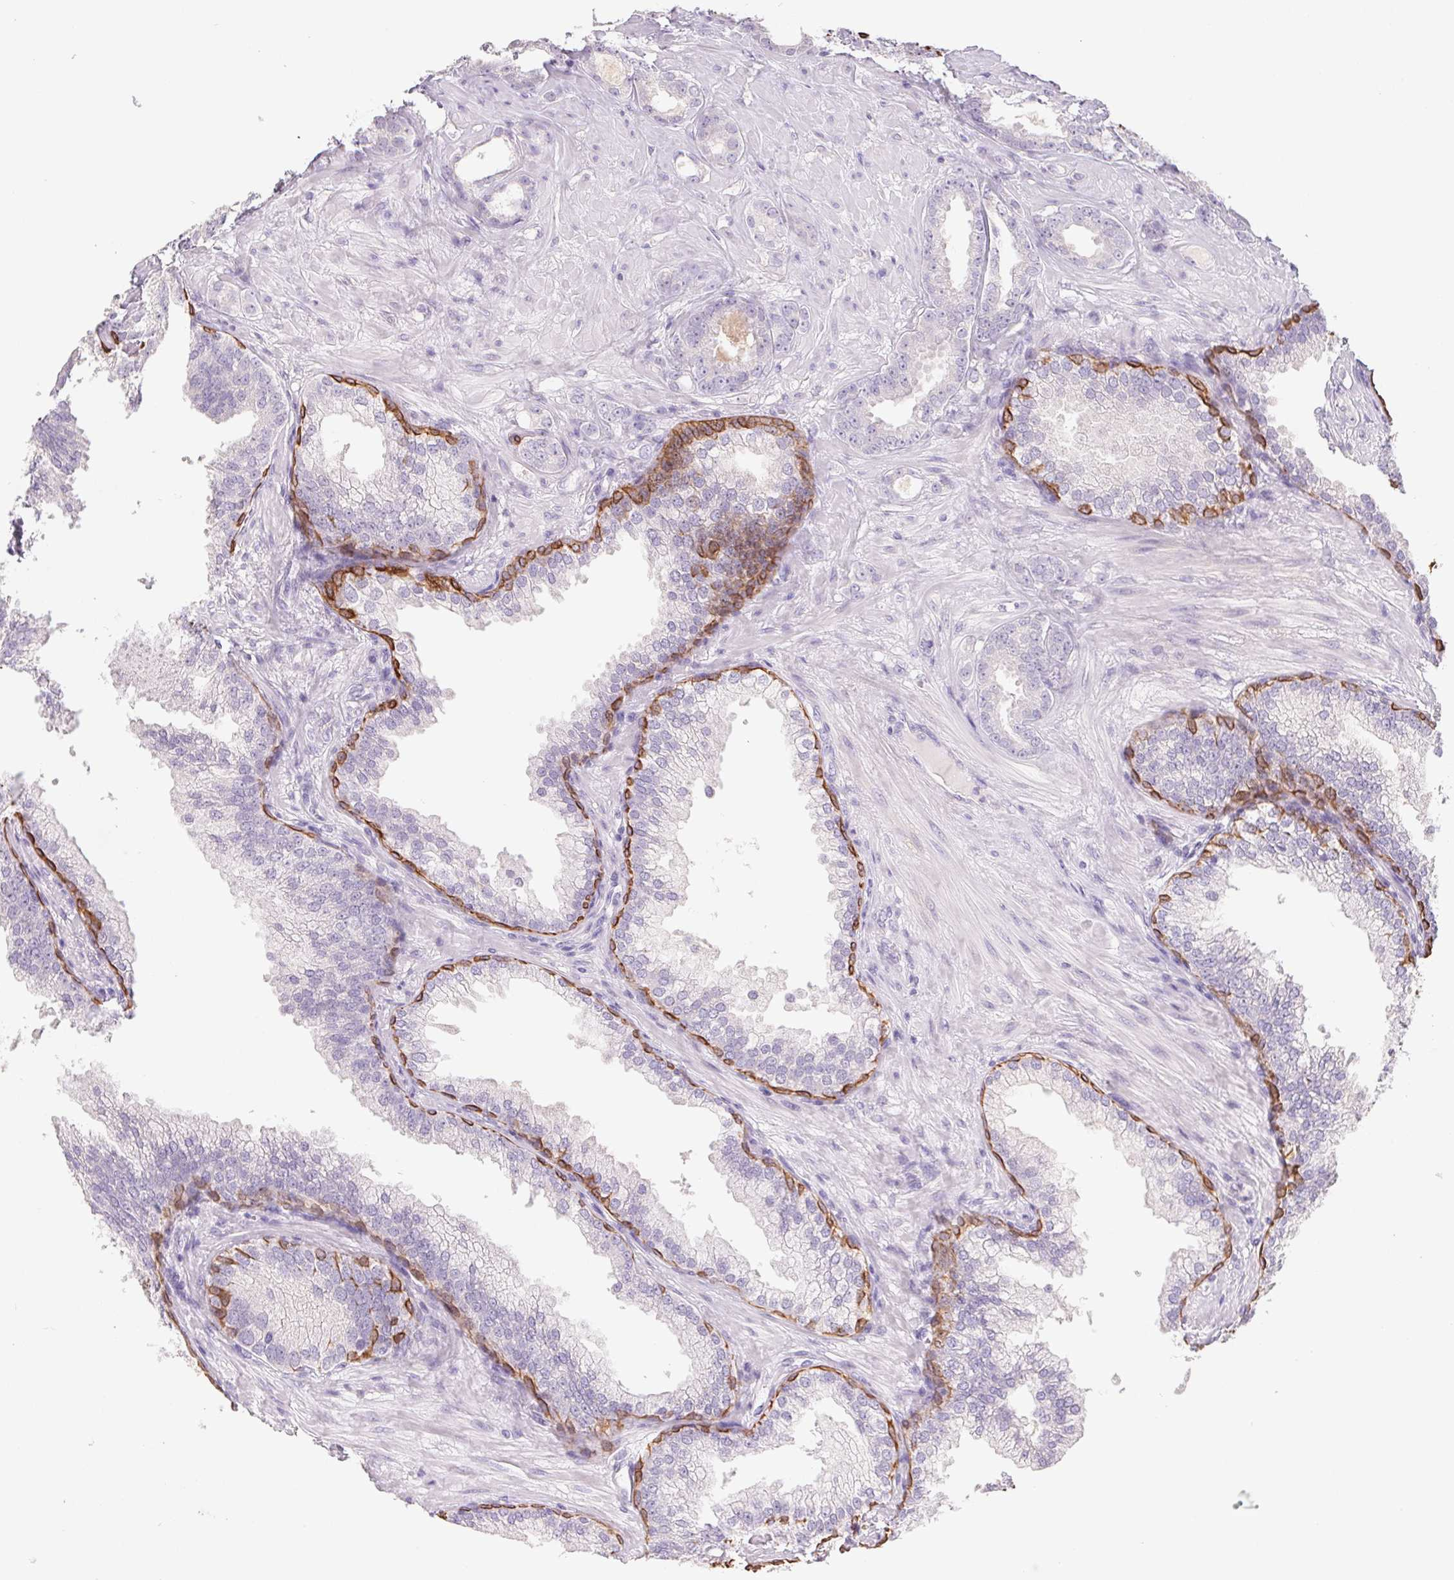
{"staining": {"intensity": "negative", "quantity": "none", "location": "none"}, "tissue": "prostate cancer", "cell_type": "Tumor cells", "image_type": "cancer", "snomed": [{"axis": "morphology", "description": "Adenocarcinoma, Low grade"}, {"axis": "topography", "description": "Prostate"}], "caption": "The immunohistochemistry (IHC) histopathology image has no significant expression in tumor cells of adenocarcinoma (low-grade) (prostate) tissue.", "gene": "PNMA8B", "patient": {"sex": "male", "age": 65}}